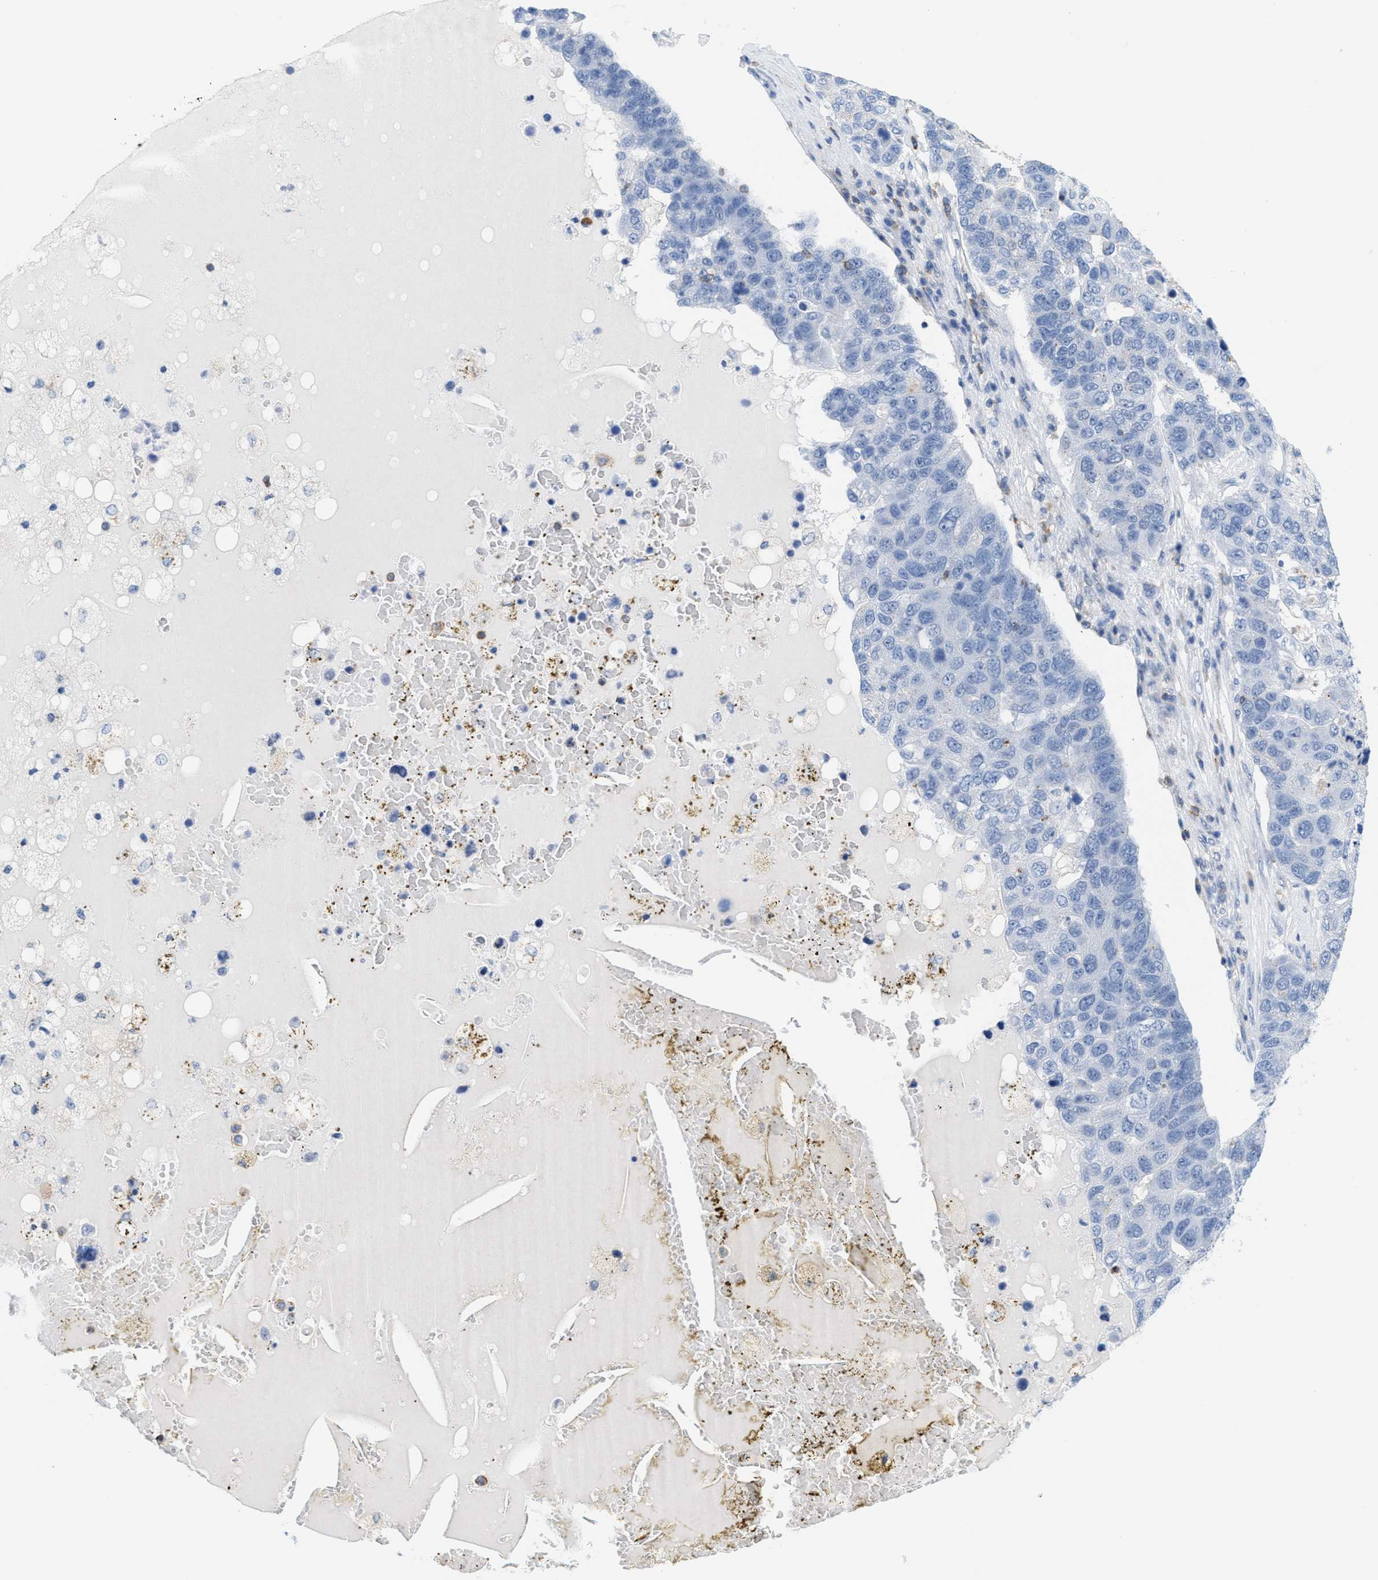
{"staining": {"intensity": "negative", "quantity": "none", "location": "none"}, "tissue": "pancreatic cancer", "cell_type": "Tumor cells", "image_type": "cancer", "snomed": [{"axis": "morphology", "description": "Adenocarcinoma, NOS"}, {"axis": "topography", "description": "Pancreas"}], "caption": "Immunohistochemistry (IHC) image of adenocarcinoma (pancreatic) stained for a protein (brown), which shows no staining in tumor cells. (IHC, brightfield microscopy, high magnification).", "gene": "IL16", "patient": {"sex": "female", "age": 61}}